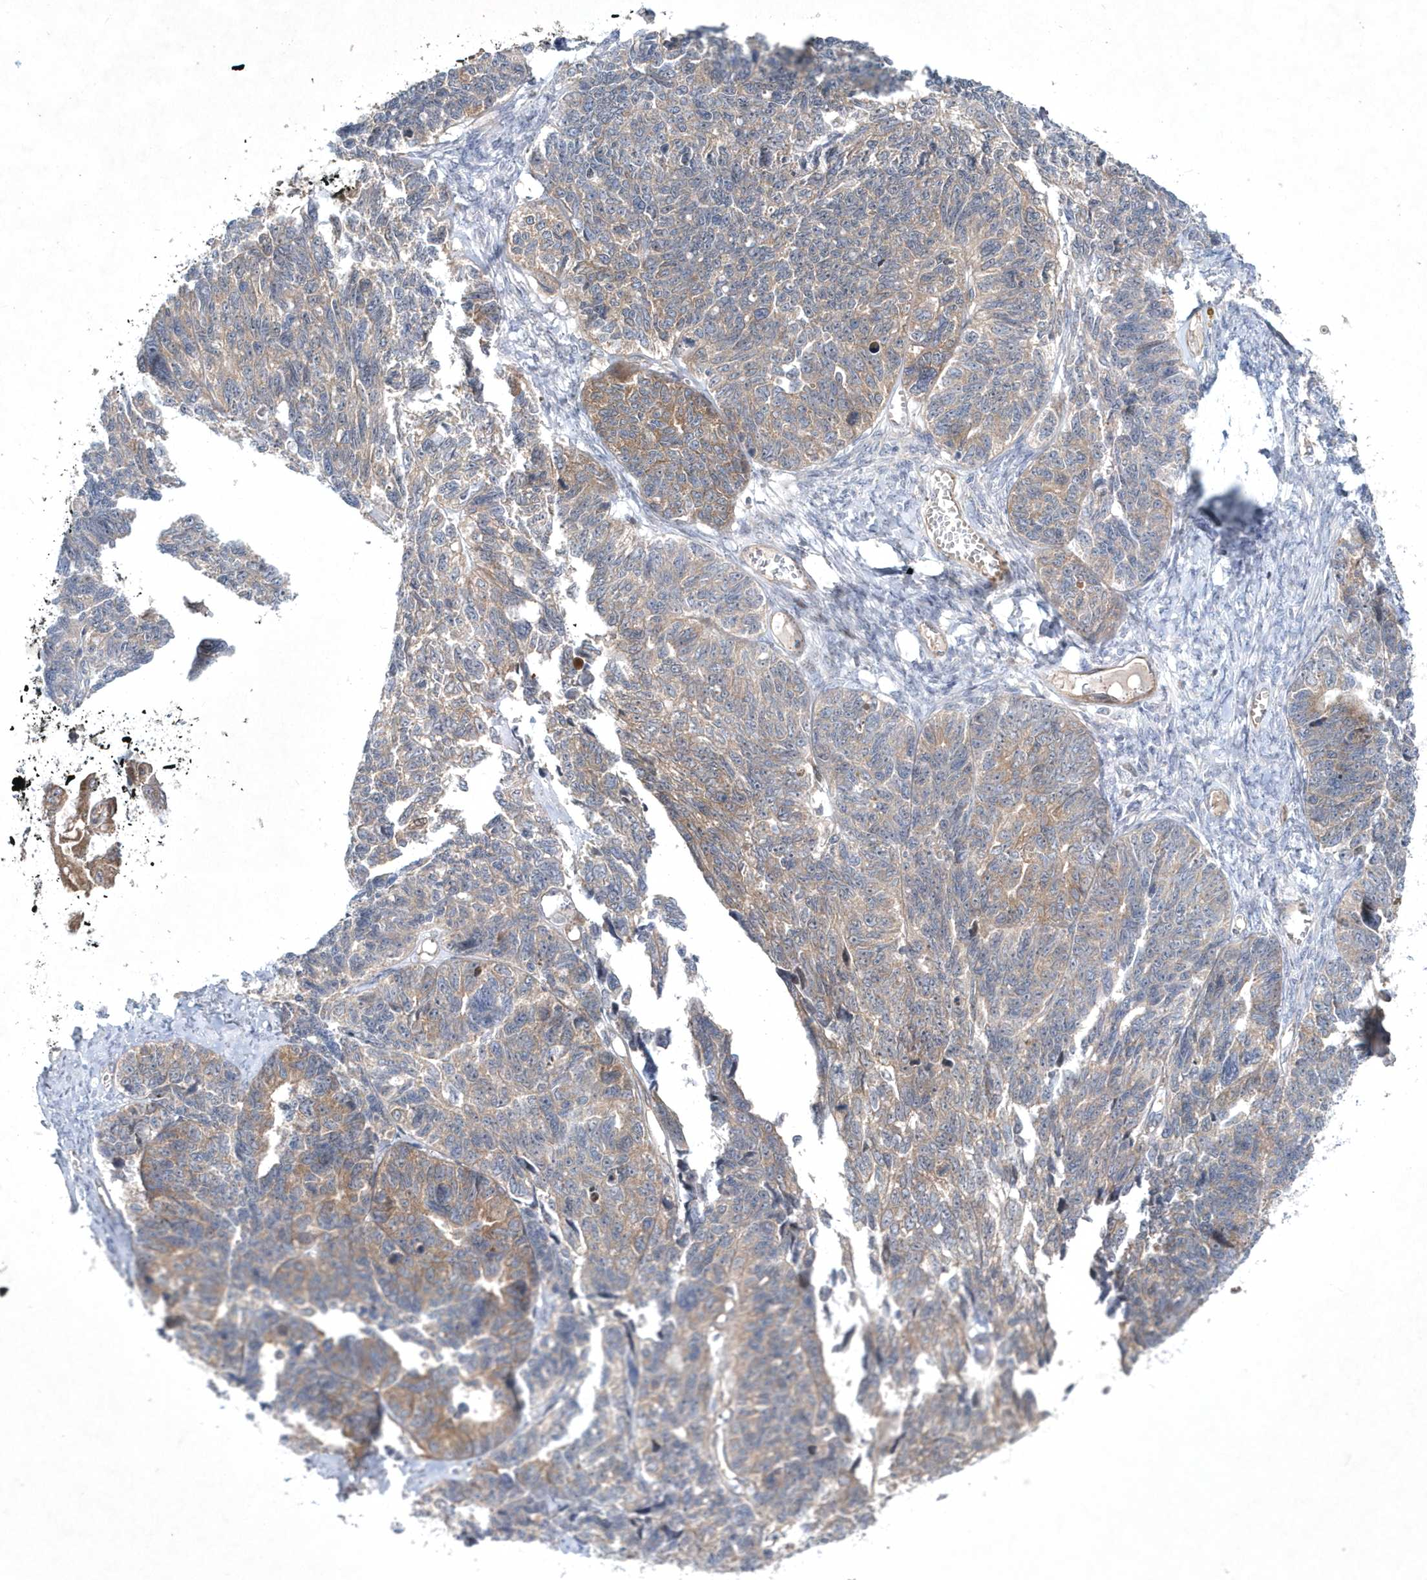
{"staining": {"intensity": "moderate", "quantity": "25%-75%", "location": "cytoplasmic/membranous"}, "tissue": "ovarian cancer", "cell_type": "Tumor cells", "image_type": "cancer", "snomed": [{"axis": "morphology", "description": "Cystadenocarcinoma, serous, NOS"}, {"axis": "topography", "description": "Ovary"}], "caption": "An image of human ovarian cancer stained for a protein displays moderate cytoplasmic/membranous brown staining in tumor cells.", "gene": "DSPP", "patient": {"sex": "female", "age": 79}}